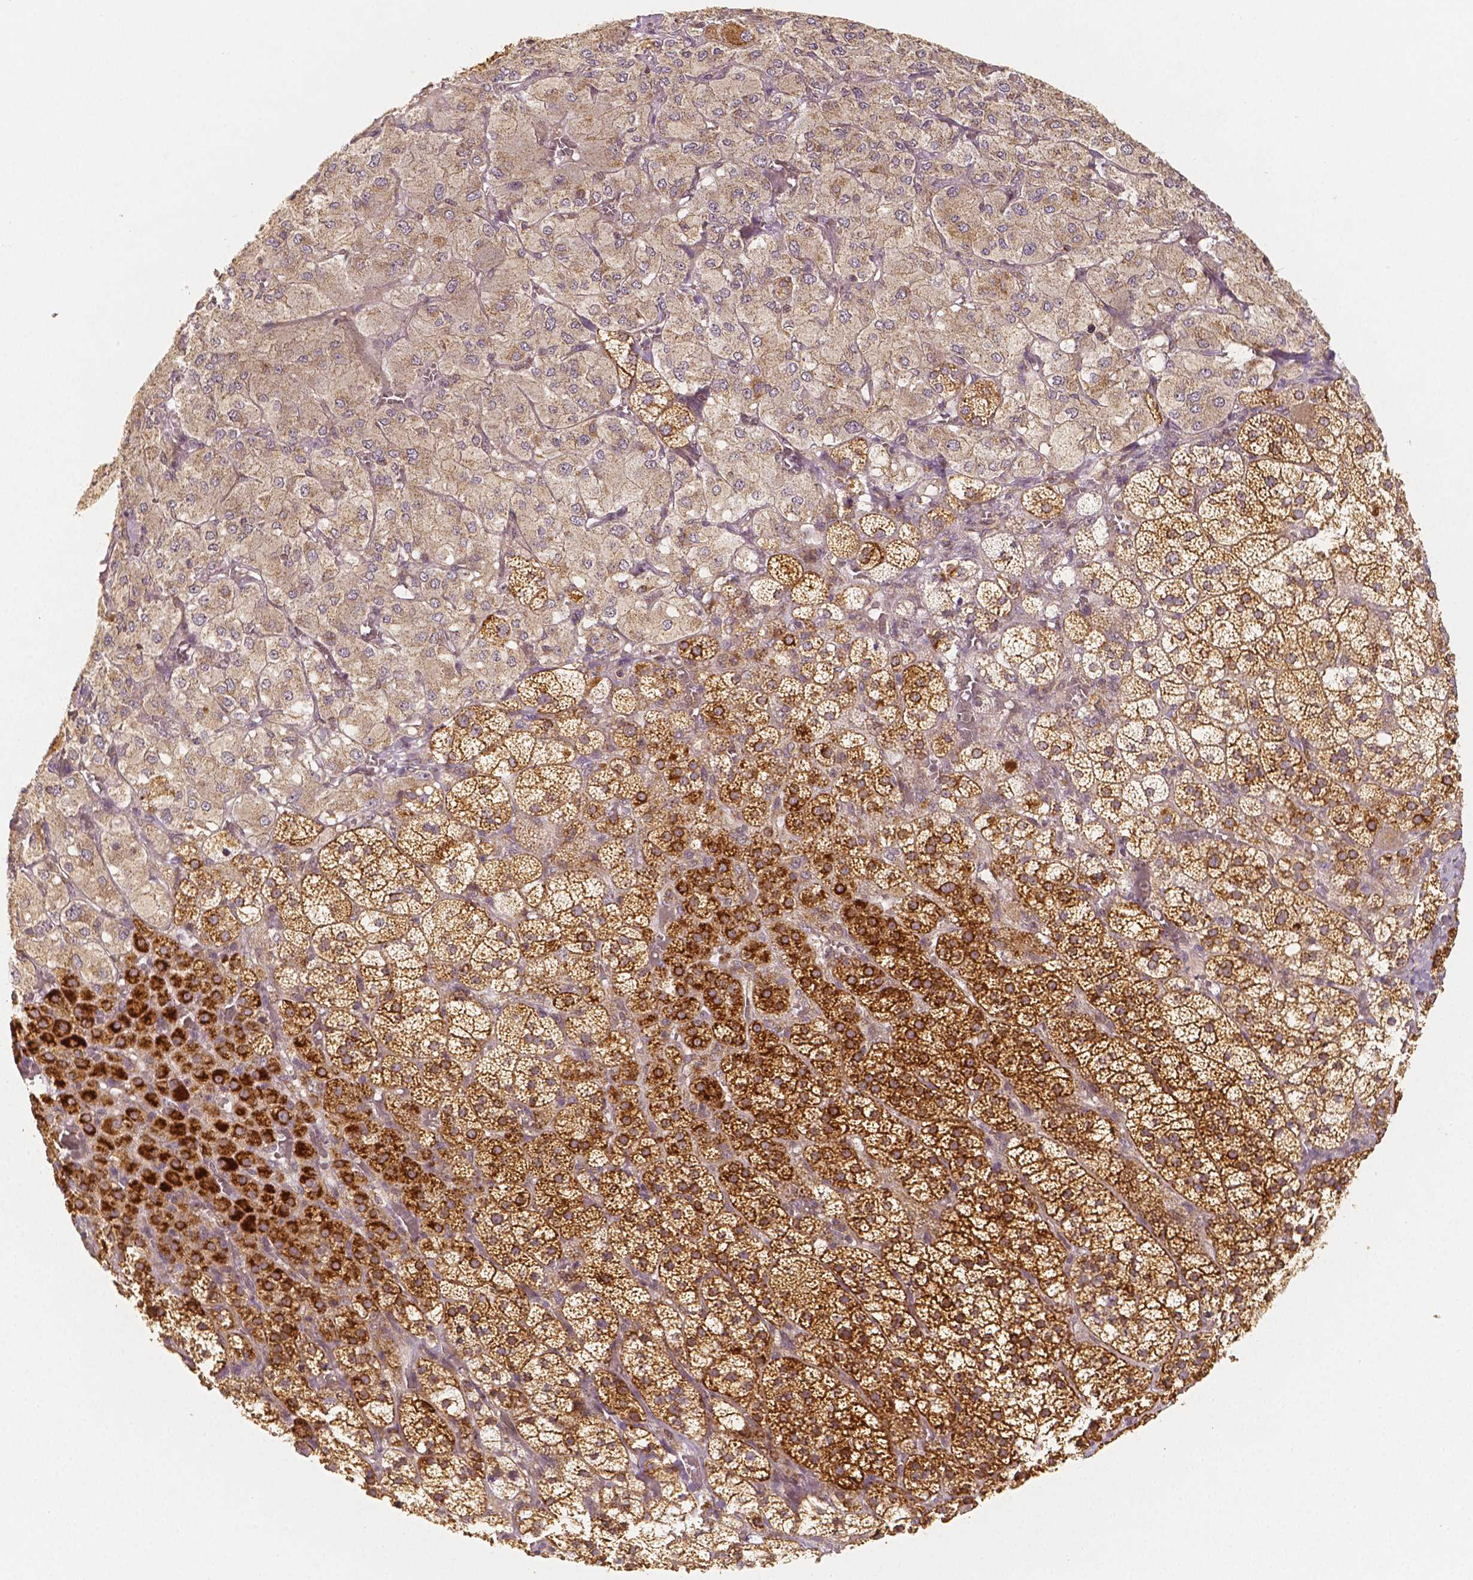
{"staining": {"intensity": "strong", "quantity": "25%-75%", "location": "cytoplasmic/membranous"}, "tissue": "adrenal gland", "cell_type": "Glandular cells", "image_type": "normal", "snomed": [{"axis": "morphology", "description": "Normal tissue, NOS"}, {"axis": "topography", "description": "Adrenal gland"}], "caption": "An immunohistochemistry (IHC) photomicrograph of normal tissue is shown. Protein staining in brown shows strong cytoplasmic/membranous positivity in adrenal gland within glandular cells.", "gene": "PGAM5", "patient": {"sex": "female", "age": 60}}